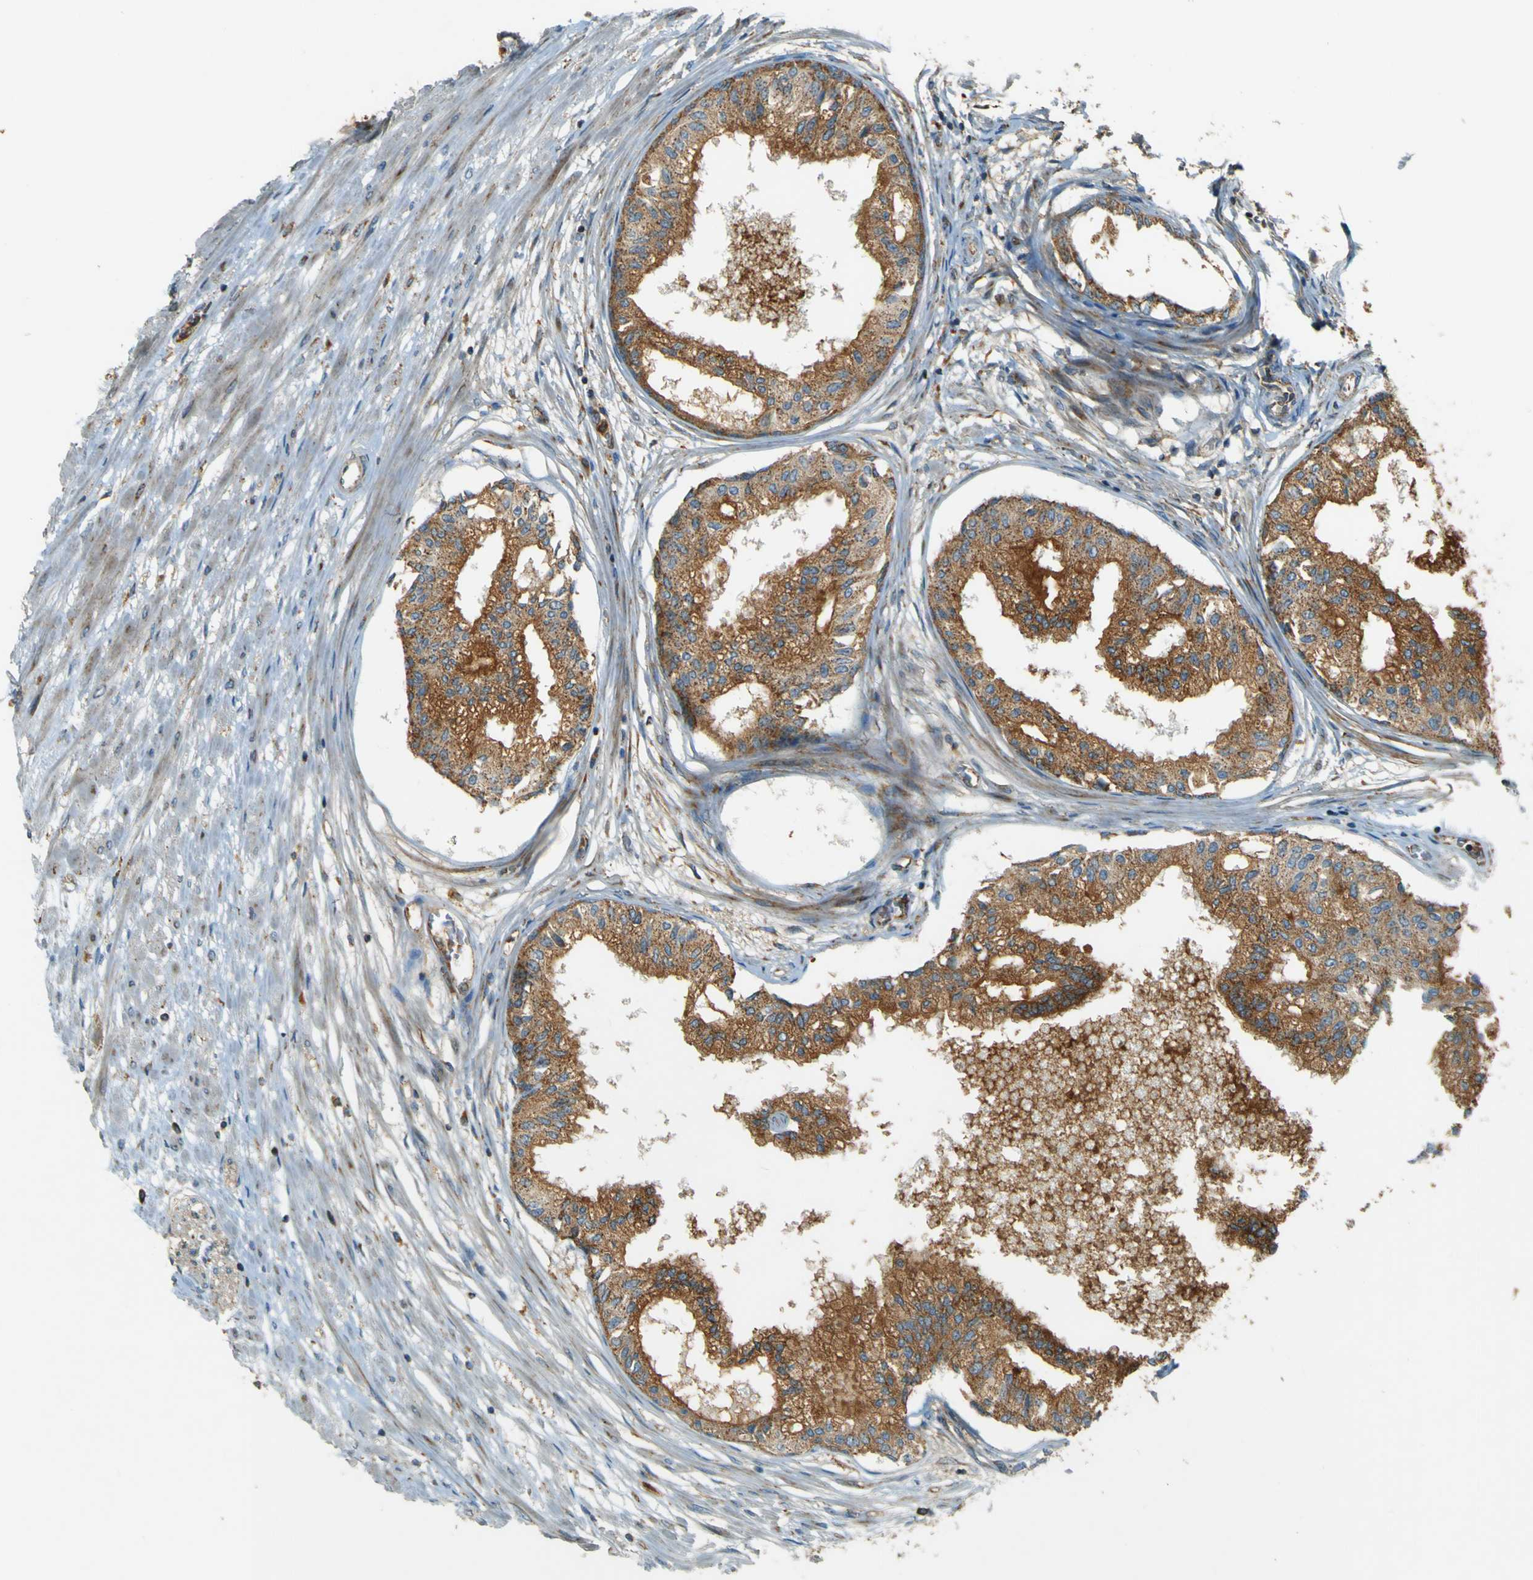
{"staining": {"intensity": "moderate", "quantity": ">75%", "location": "cytoplasmic/membranous"}, "tissue": "prostate", "cell_type": "Glandular cells", "image_type": "normal", "snomed": [{"axis": "morphology", "description": "Normal tissue, NOS"}, {"axis": "topography", "description": "Prostate"}, {"axis": "topography", "description": "Seminal veicle"}], "caption": "Protein staining by immunohistochemistry reveals moderate cytoplasmic/membranous expression in approximately >75% of glandular cells in benign prostate.", "gene": "DNAJC5", "patient": {"sex": "male", "age": 60}}